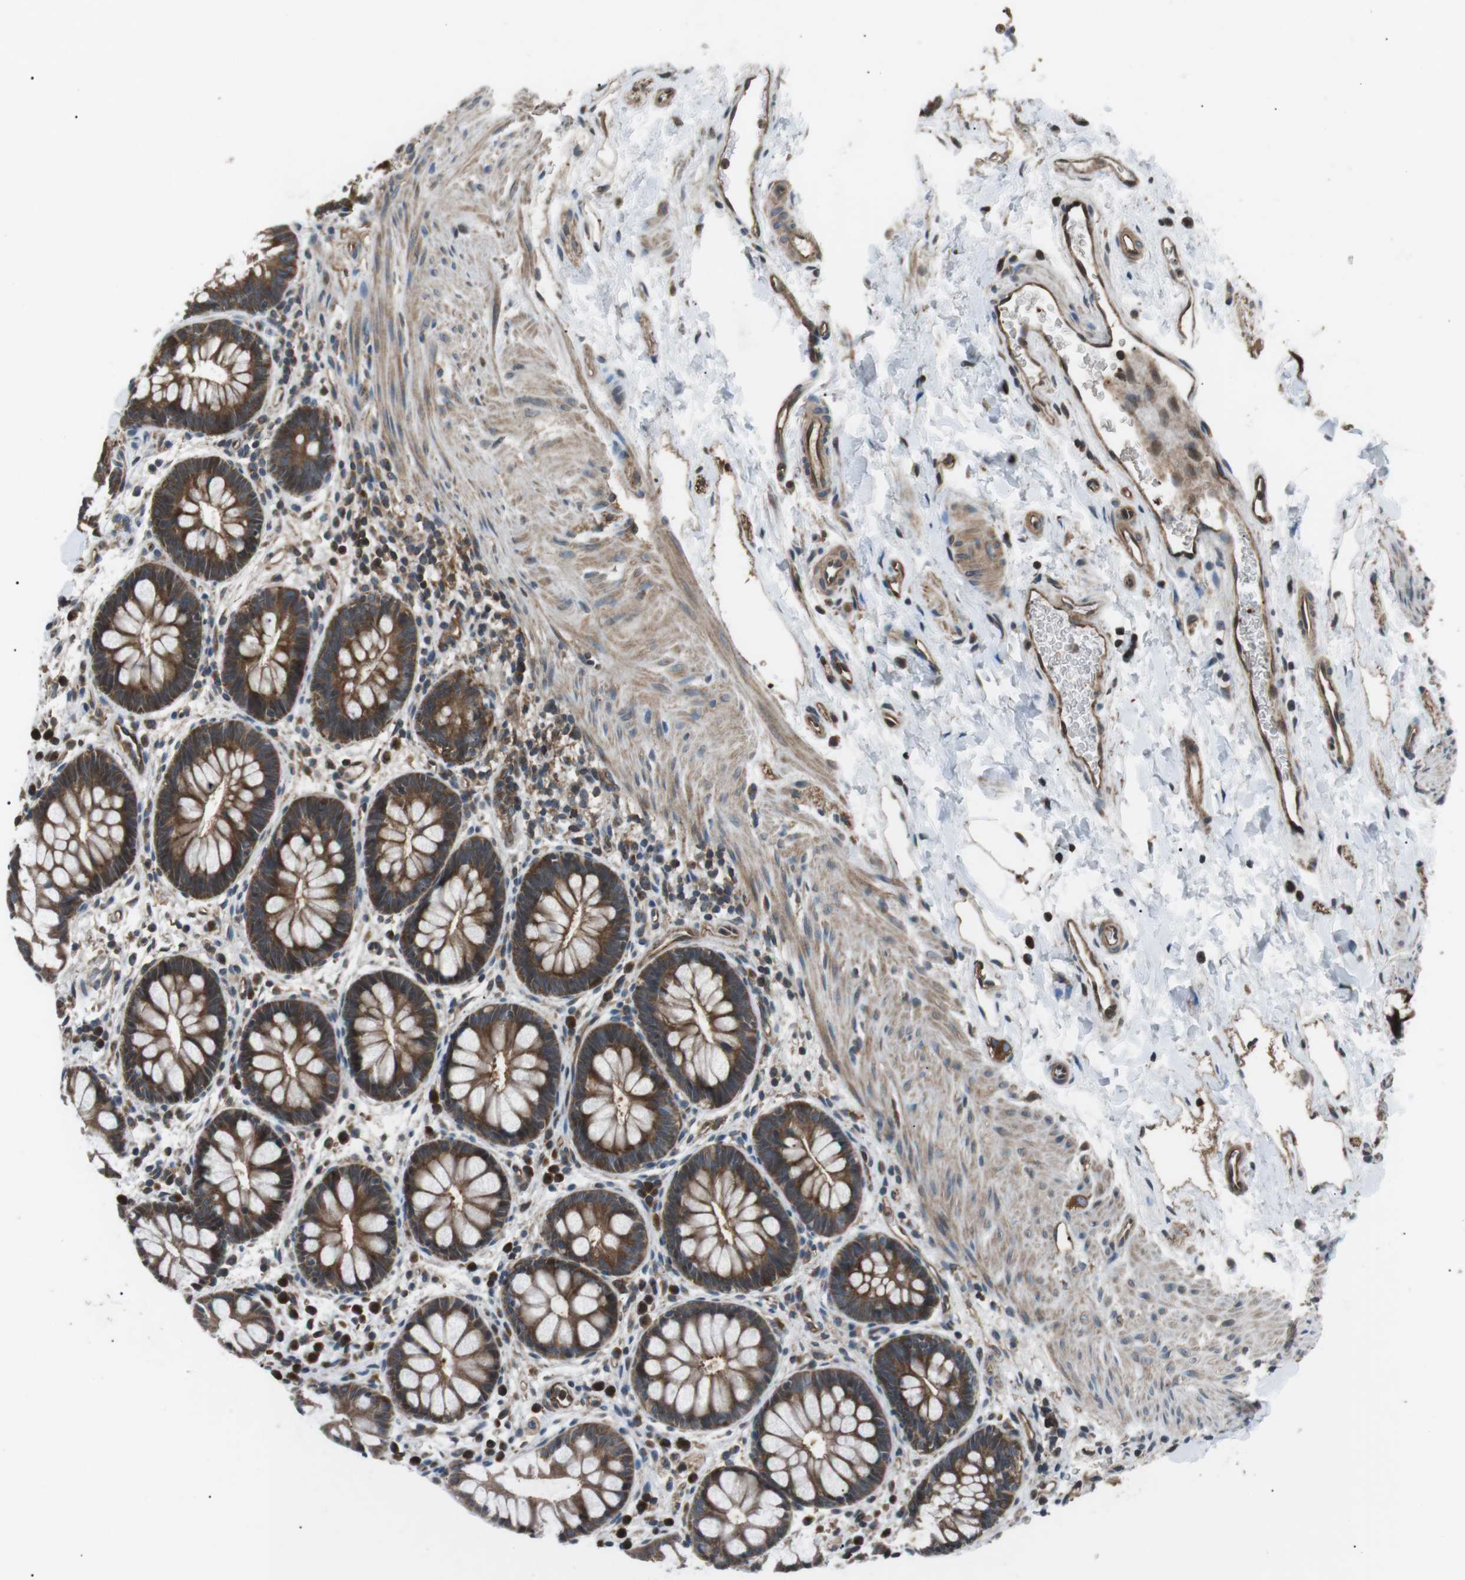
{"staining": {"intensity": "moderate", "quantity": ">75%", "location": "cytoplasmic/membranous"}, "tissue": "rectum", "cell_type": "Glandular cells", "image_type": "normal", "snomed": [{"axis": "morphology", "description": "Normal tissue, NOS"}, {"axis": "topography", "description": "Rectum"}], "caption": "Immunohistochemistry (IHC) histopathology image of unremarkable human rectum stained for a protein (brown), which exhibits medium levels of moderate cytoplasmic/membranous staining in approximately >75% of glandular cells.", "gene": "GPR161", "patient": {"sex": "female", "age": 24}}